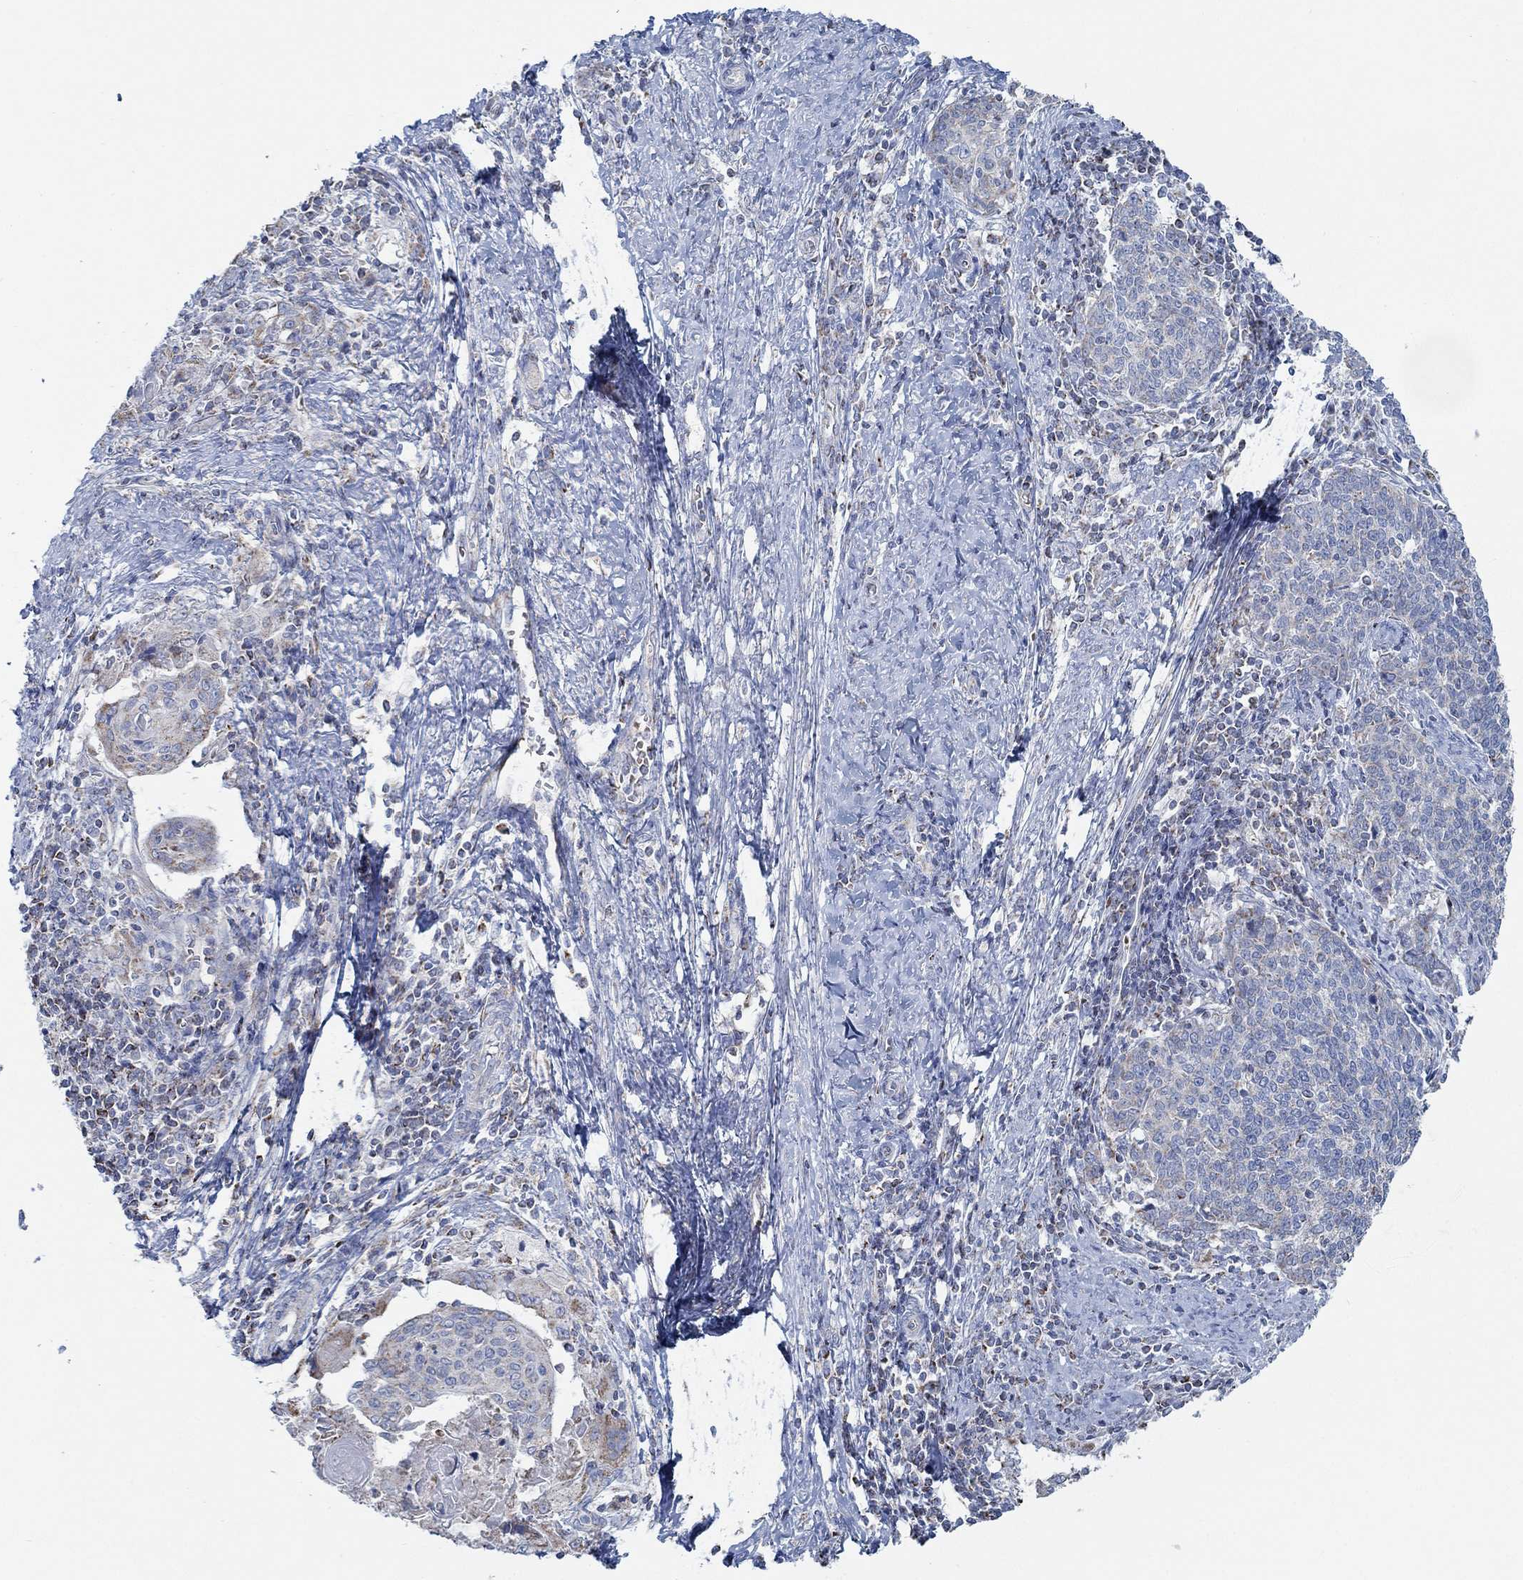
{"staining": {"intensity": "negative", "quantity": "none", "location": "none"}, "tissue": "cervical cancer", "cell_type": "Tumor cells", "image_type": "cancer", "snomed": [{"axis": "morphology", "description": "Squamous cell carcinoma, NOS"}, {"axis": "topography", "description": "Cervix"}], "caption": "Immunohistochemistry (IHC) image of neoplastic tissue: cervical squamous cell carcinoma stained with DAB demonstrates no significant protein expression in tumor cells.", "gene": "GLOD5", "patient": {"sex": "female", "age": 39}}